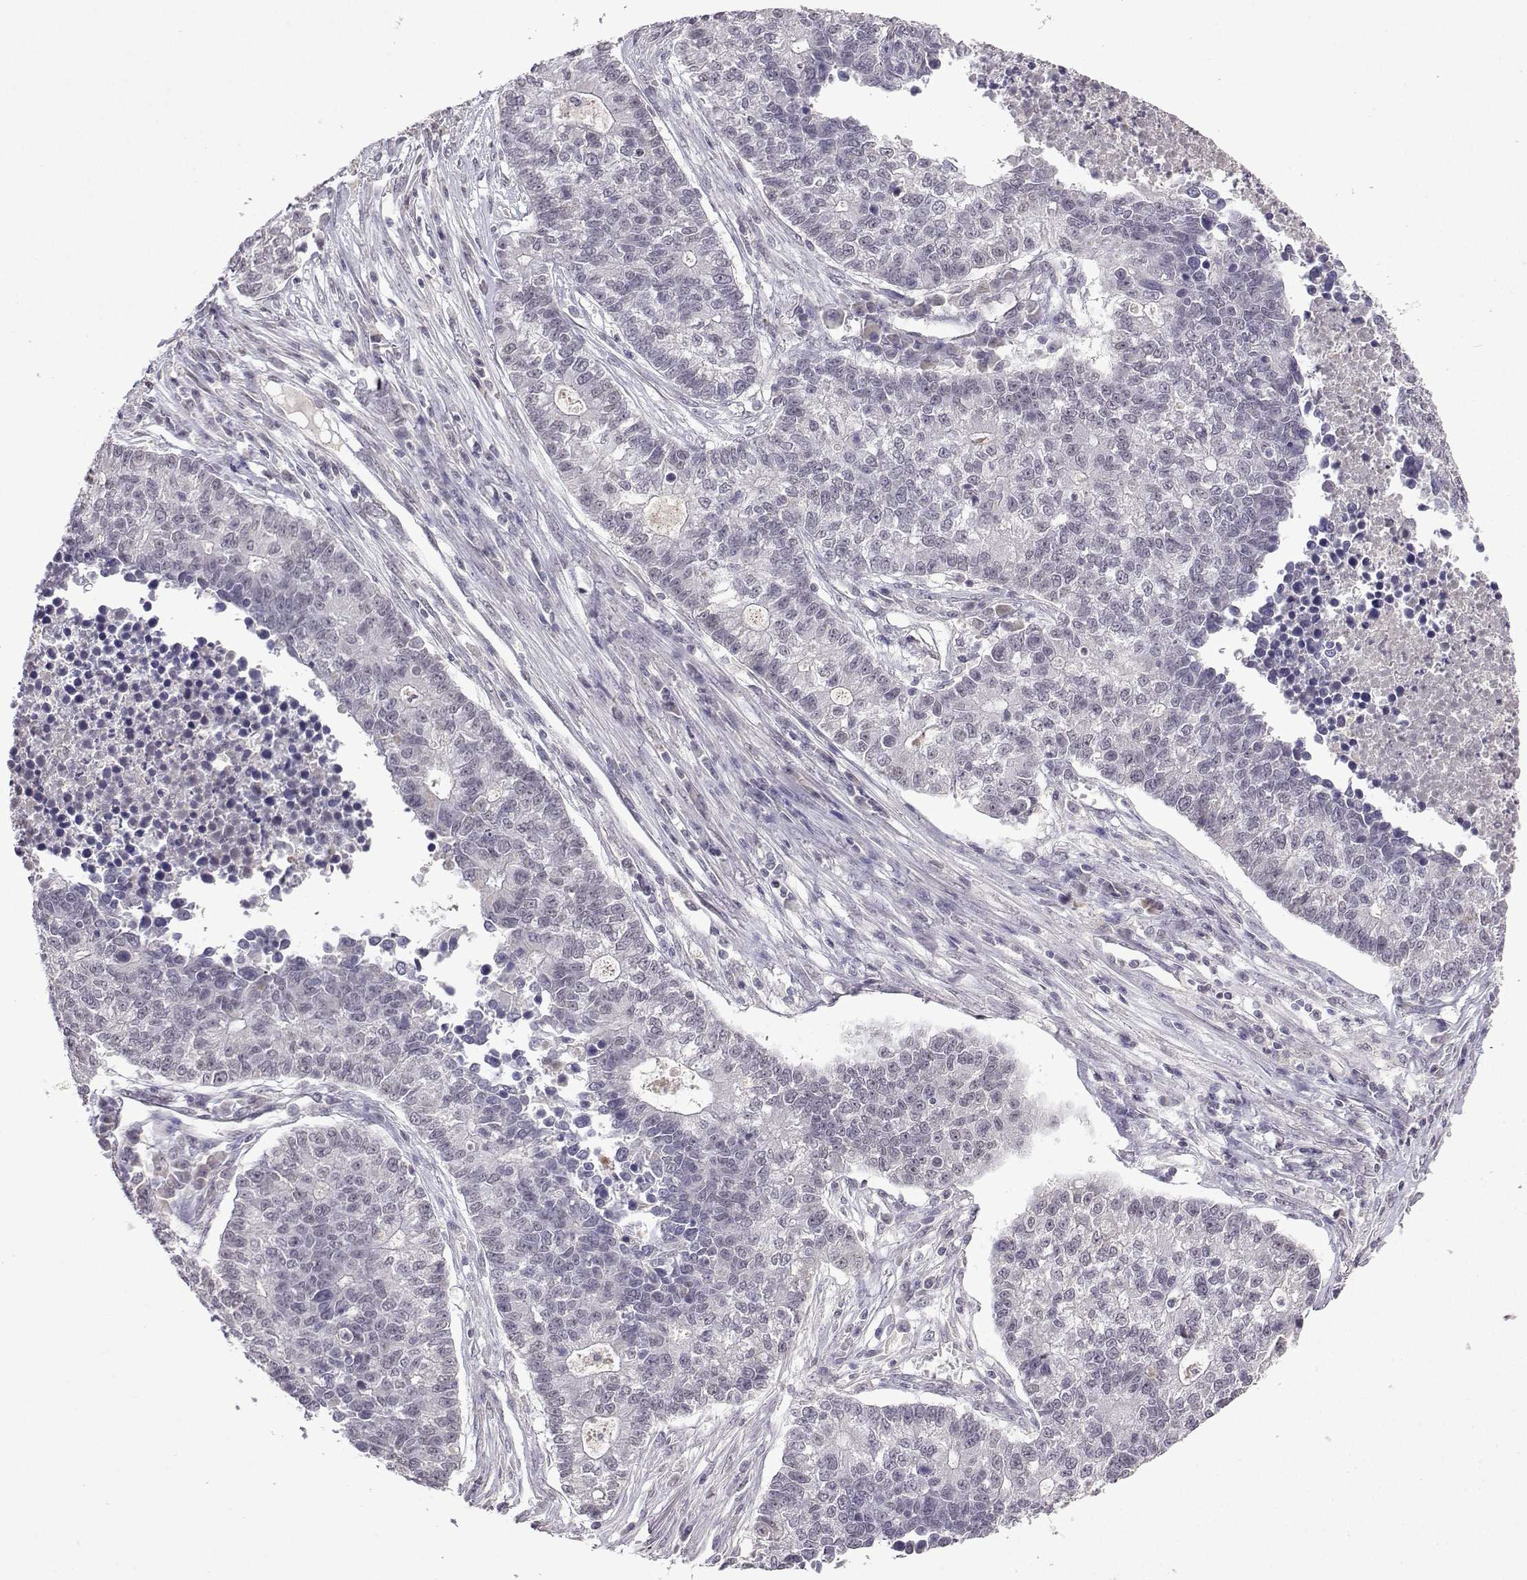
{"staining": {"intensity": "negative", "quantity": "none", "location": "none"}, "tissue": "lung cancer", "cell_type": "Tumor cells", "image_type": "cancer", "snomed": [{"axis": "morphology", "description": "Adenocarcinoma, NOS"}, {"axis": "topography", "description": "Lung"}], "caption": "This is an IHC micrograph of adenocarcinoma (lung). There is no expression in tumor cells.", "gene": "CCL28", "patient": {"sex": "male", "age": 57}}